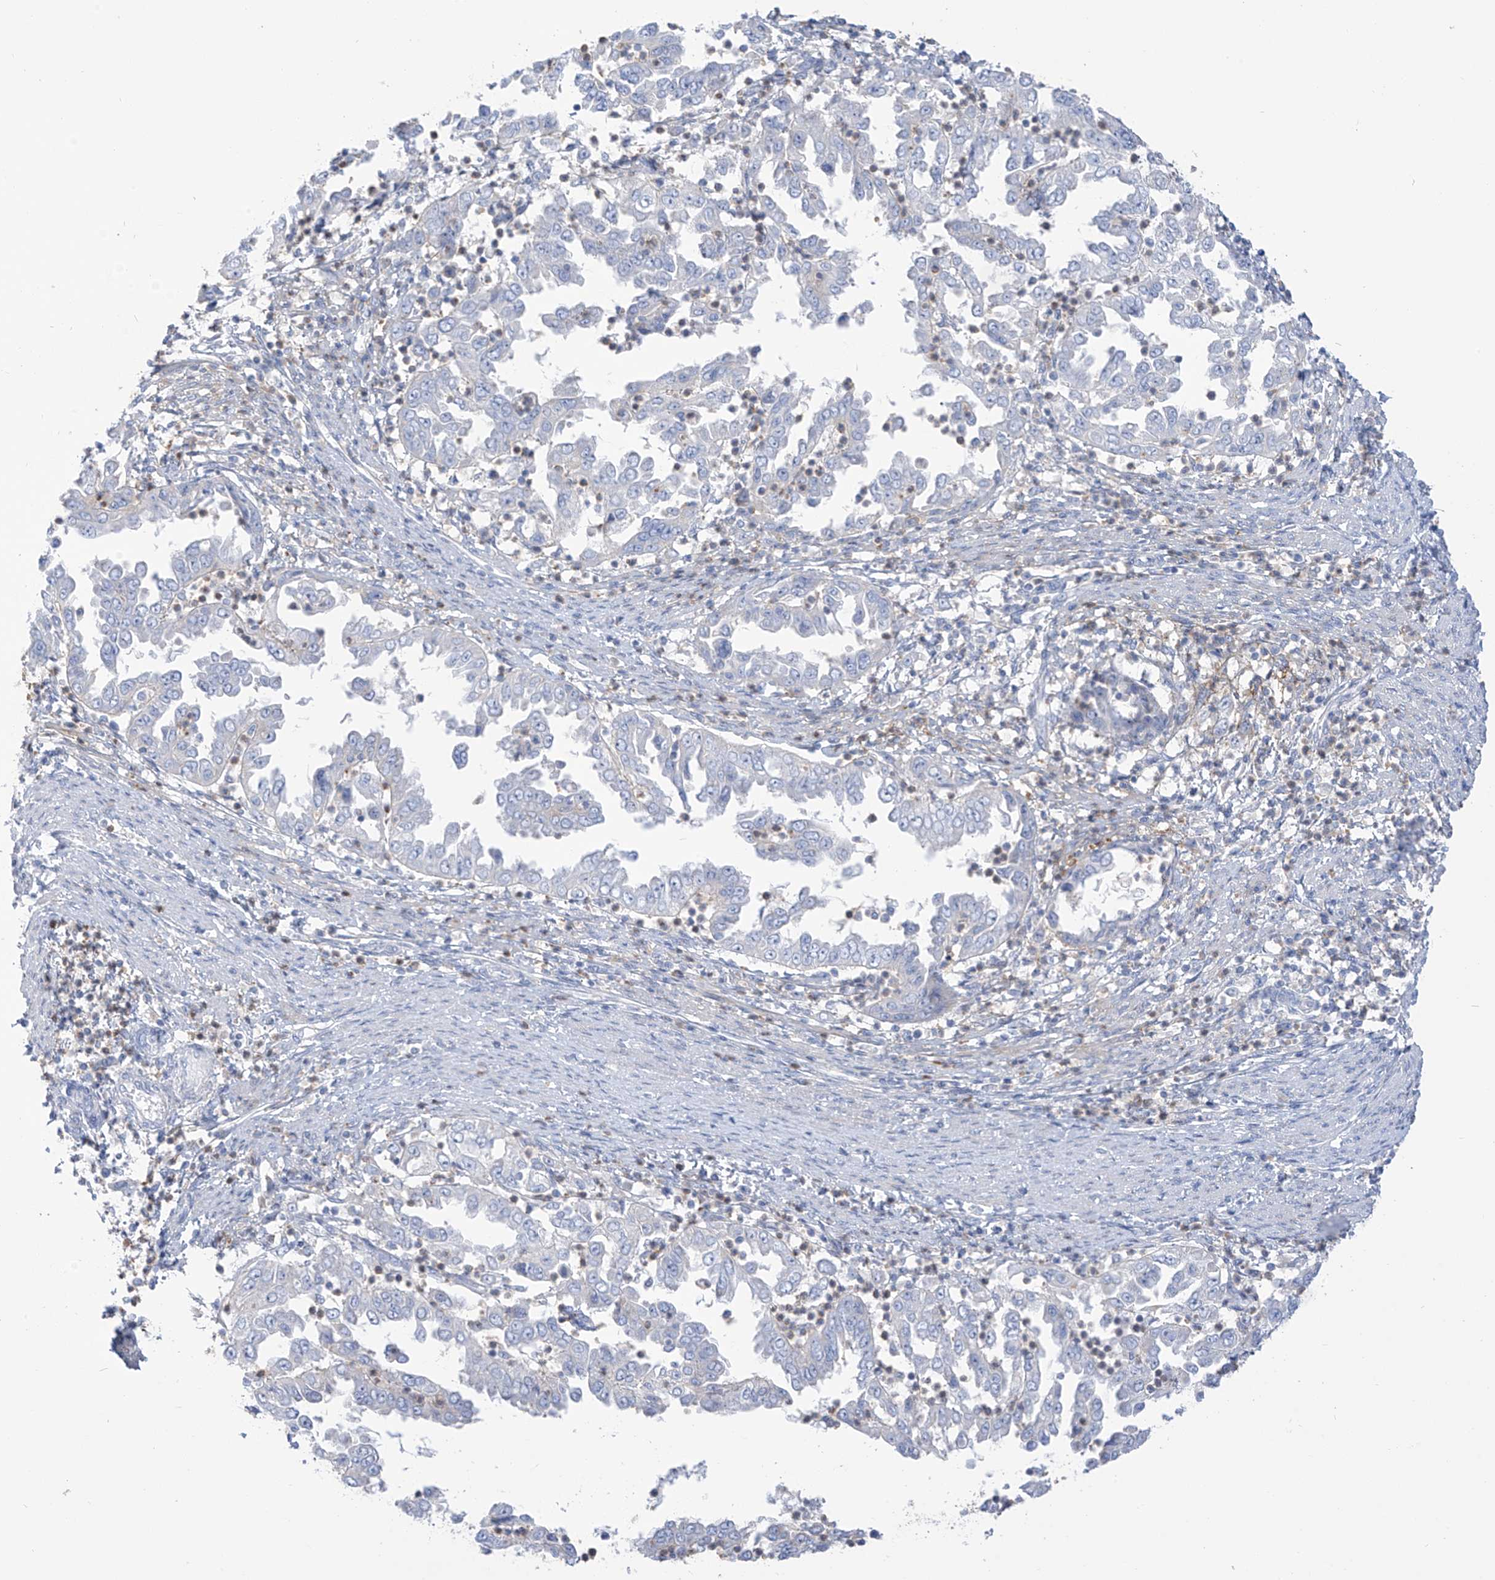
{"staining": {"intensity": "negative", "quantity": "none", "location": "none"}, "tissue": "endometrial cancer", "cell_type": "Tumor cells", "image_type": "cancer", "snomed": [{"axis": "morphology", "description": "Adenocarcinoma, NOS"}, {"axis": "topography", "description": "Endometrium"}], "caption": "This micrograph is of adenocarcinoma (endometrial) stained with immunohistochemistry to label a protein in brown with the nuclei are counter-stained blue. There is no positivity in tumor cells.", "gene": "FABP2", "patient": {"sex": "female", "age": 85}}